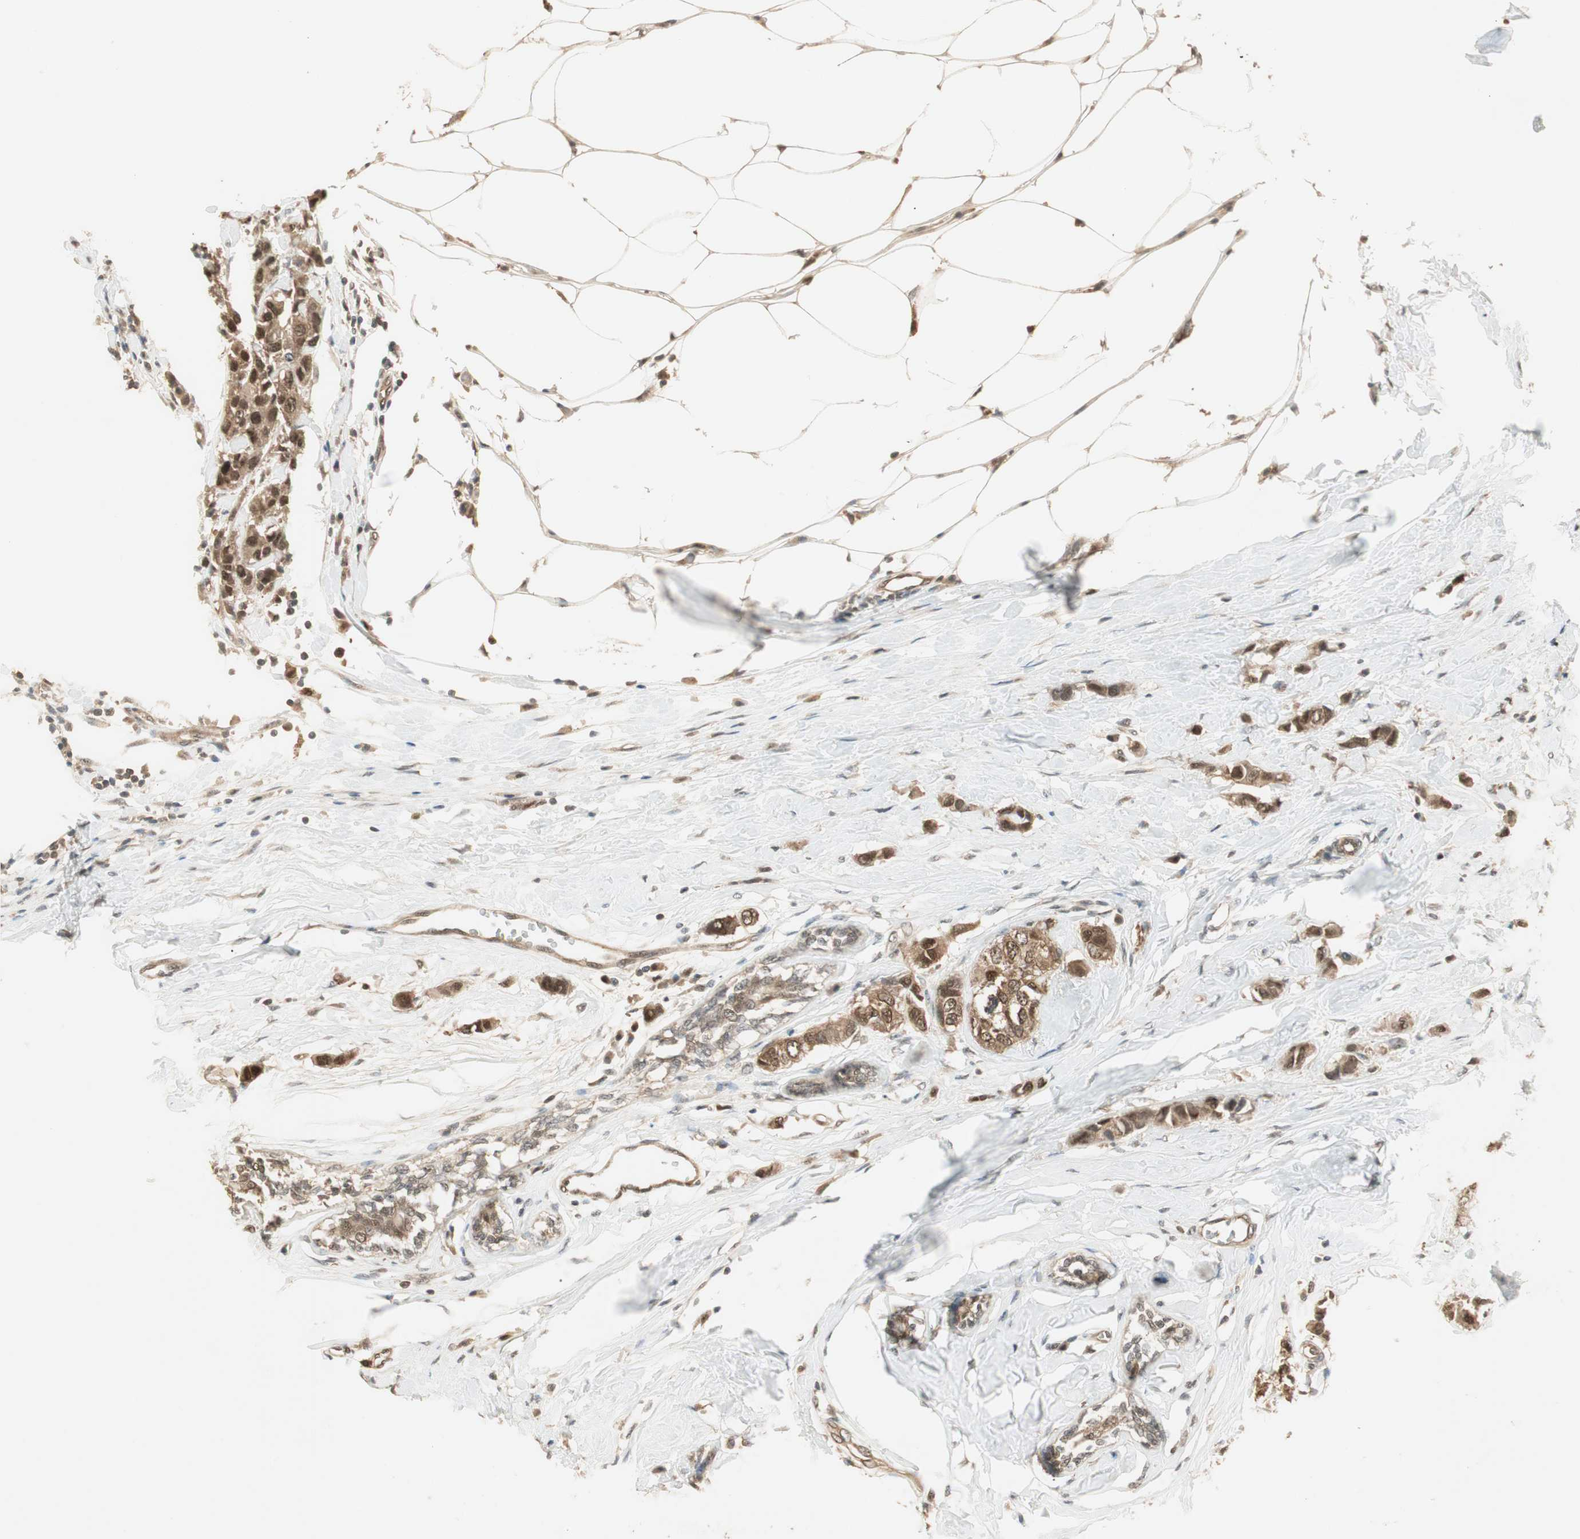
{"staining": {"intensity": "moderate", "quantity": ">75%", "location": "cytoplasmic/membranous"}, "tissue": "breast cancer", "cell_type": "Tumor cells", "image_type": "cancer", "snomed": [{"axis": "morphology", "description": "Duct carcinoma"}, {"axis": "topography", "description": "Breast"}], "caption": "Approximately >75% of tumor cells in invasive ductal carcinoma (breast) display moderate cytoplasmic/membranous protein staining as visualized by brown immunohistochemical staining.", "gene": "USP5", "patient": {"sex": "female", "age": 50}}